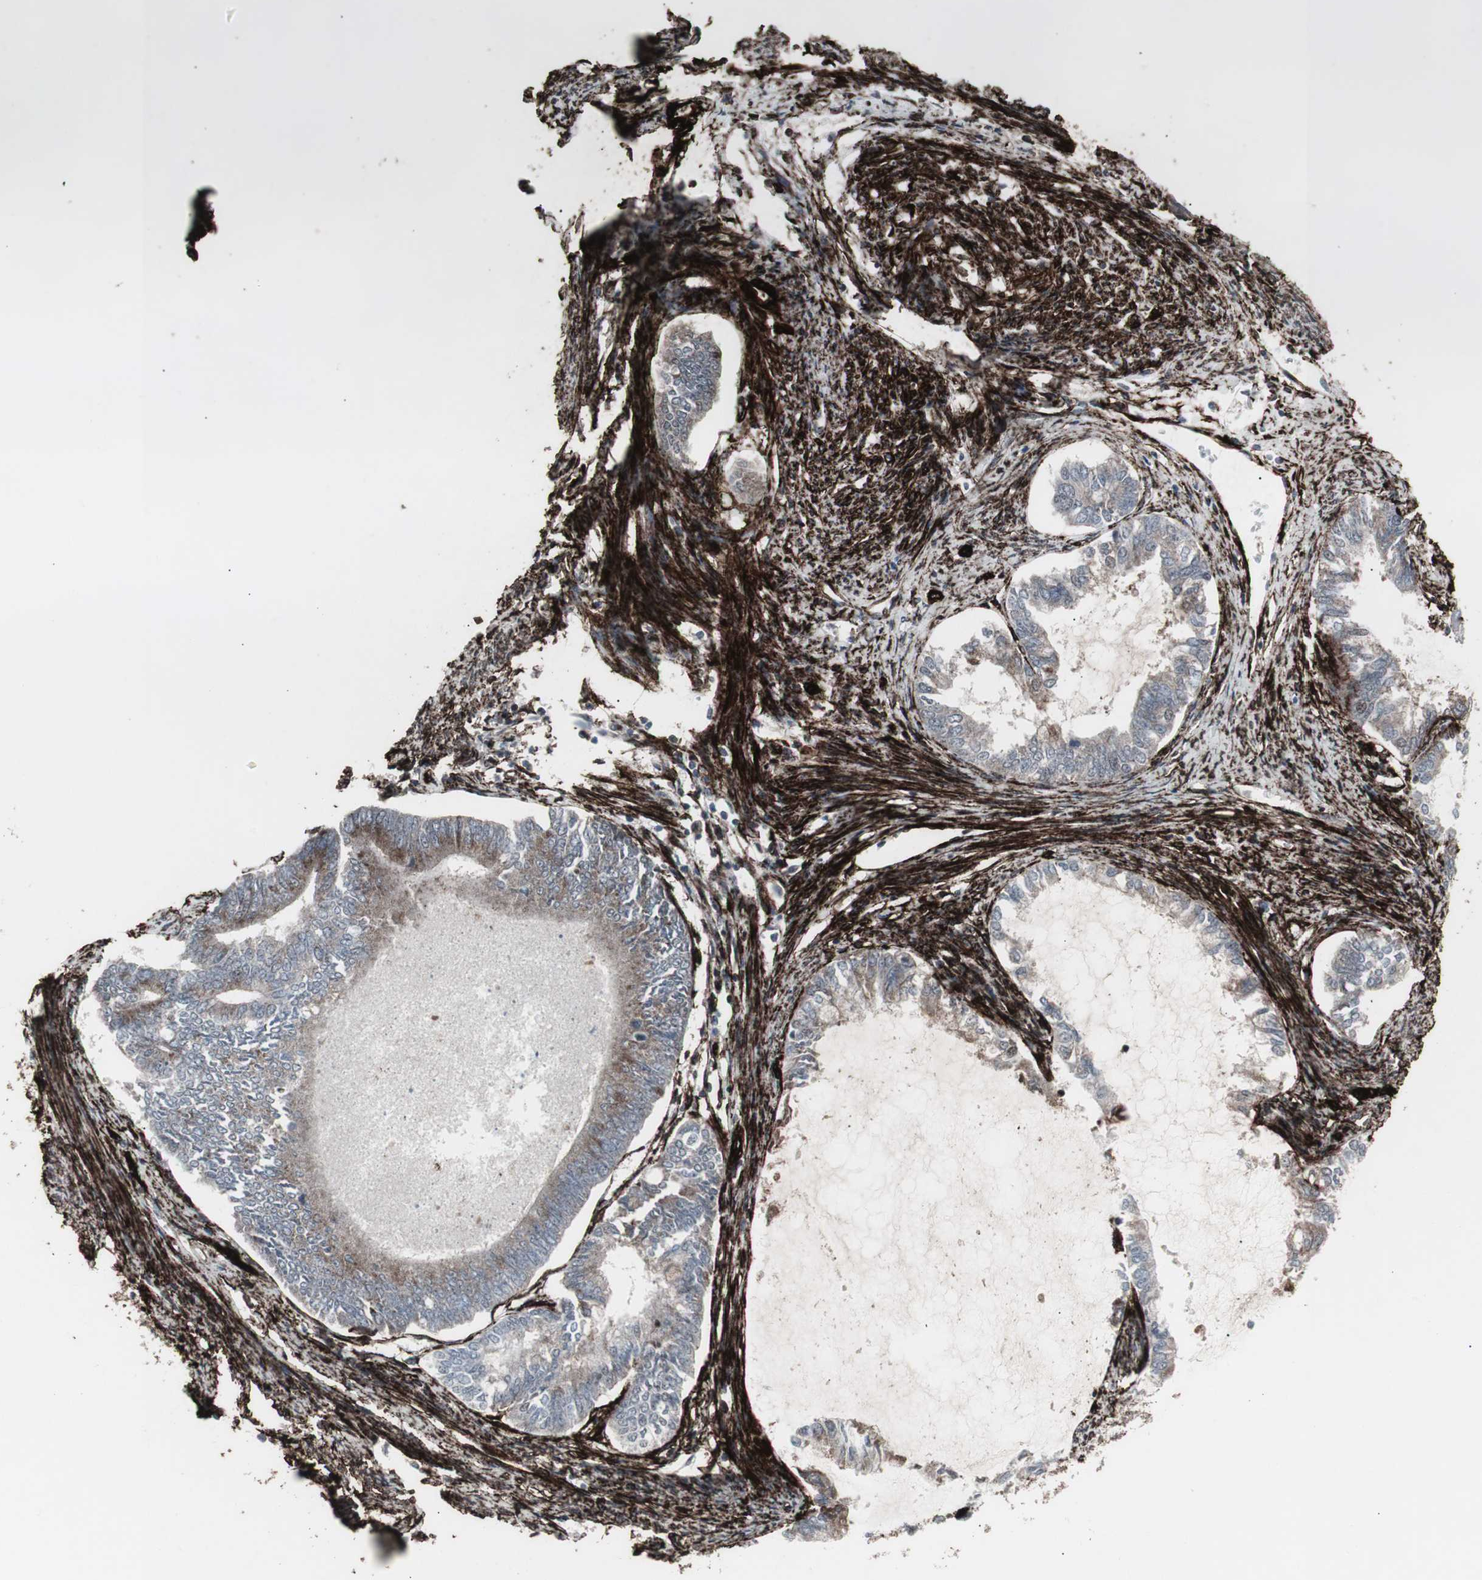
{"staining": {"intensity": "weak", "quantity": "<25%", "location": "cytoplasmic/membranous"}, "tissue": "endometrial cancer", "cell_type": "Tumor cells", "image_type": "cancer", "snomed": [{"axis": "morphology", "description": "Adenocarcinoma, NOS"}, {"axis": "topography", "description": "Endometrium"}], "caption": "Immunohistochemical staining of endometrial cancer shows no significant expression in tumor cells.", "gene": "PDGFA", "patient": {"sex": "female", "age": 86}}